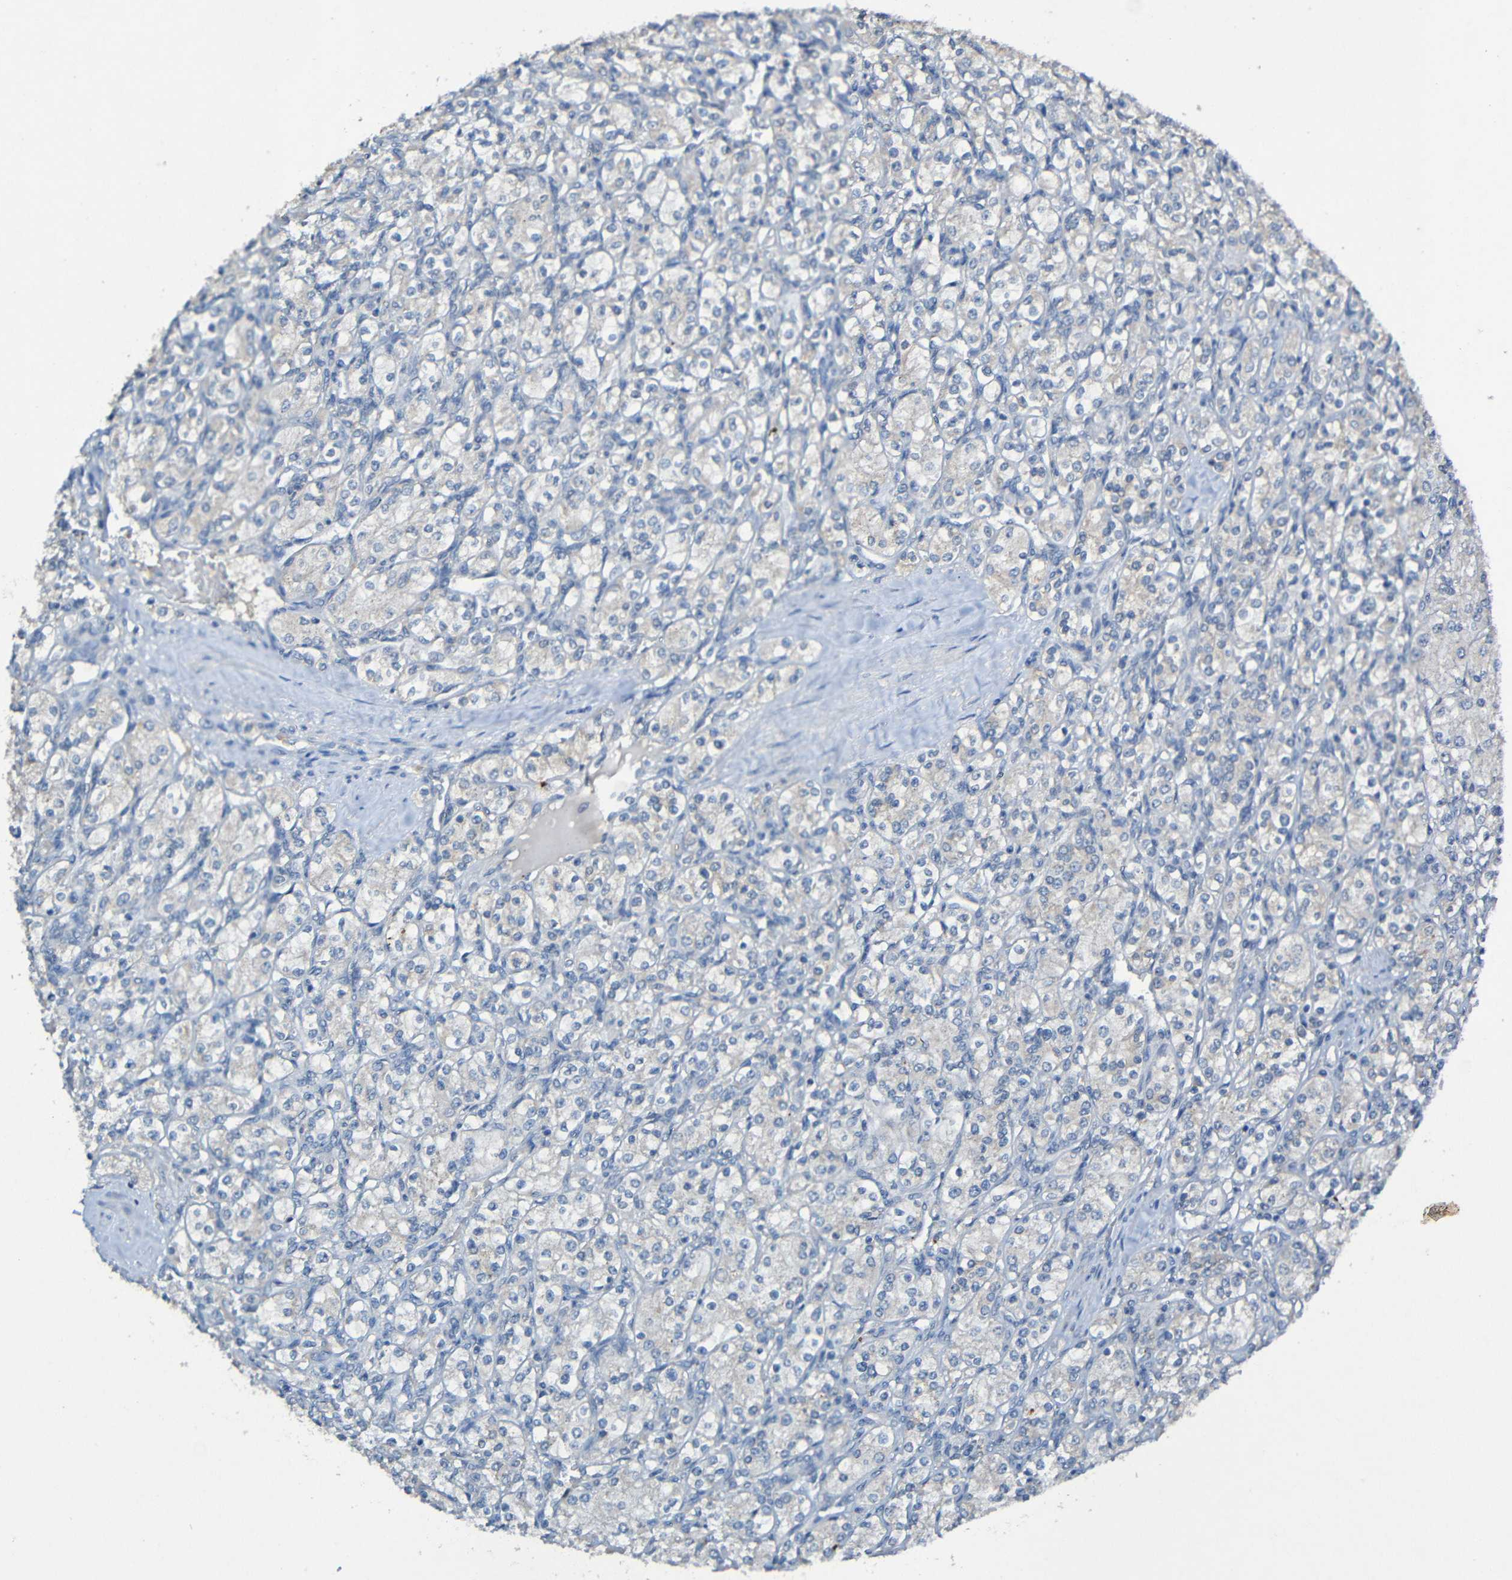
{"staining": {"intensity": "negative", "quantity": "none", "location": "none"}, "tissue": "renal cancer", "cell_type": "Tumor cells", "image_type": "cancer", "snomed": [{"axis": "morphology", "description": "Adenocarcinoma, NOS"}, {"axis": "topography", "description": "Kidney"}], "caption": "Tumor cells are negative for protein expression in human renal cancer (adenocarcinoma). (DAB (3,3'-diaminobenzidine) immunohistochemistry (IHC) visualized using brightfield microscopy, high magnification).", "gene": "LRRC70", "patient": {"sex": "male", "age": 77}}